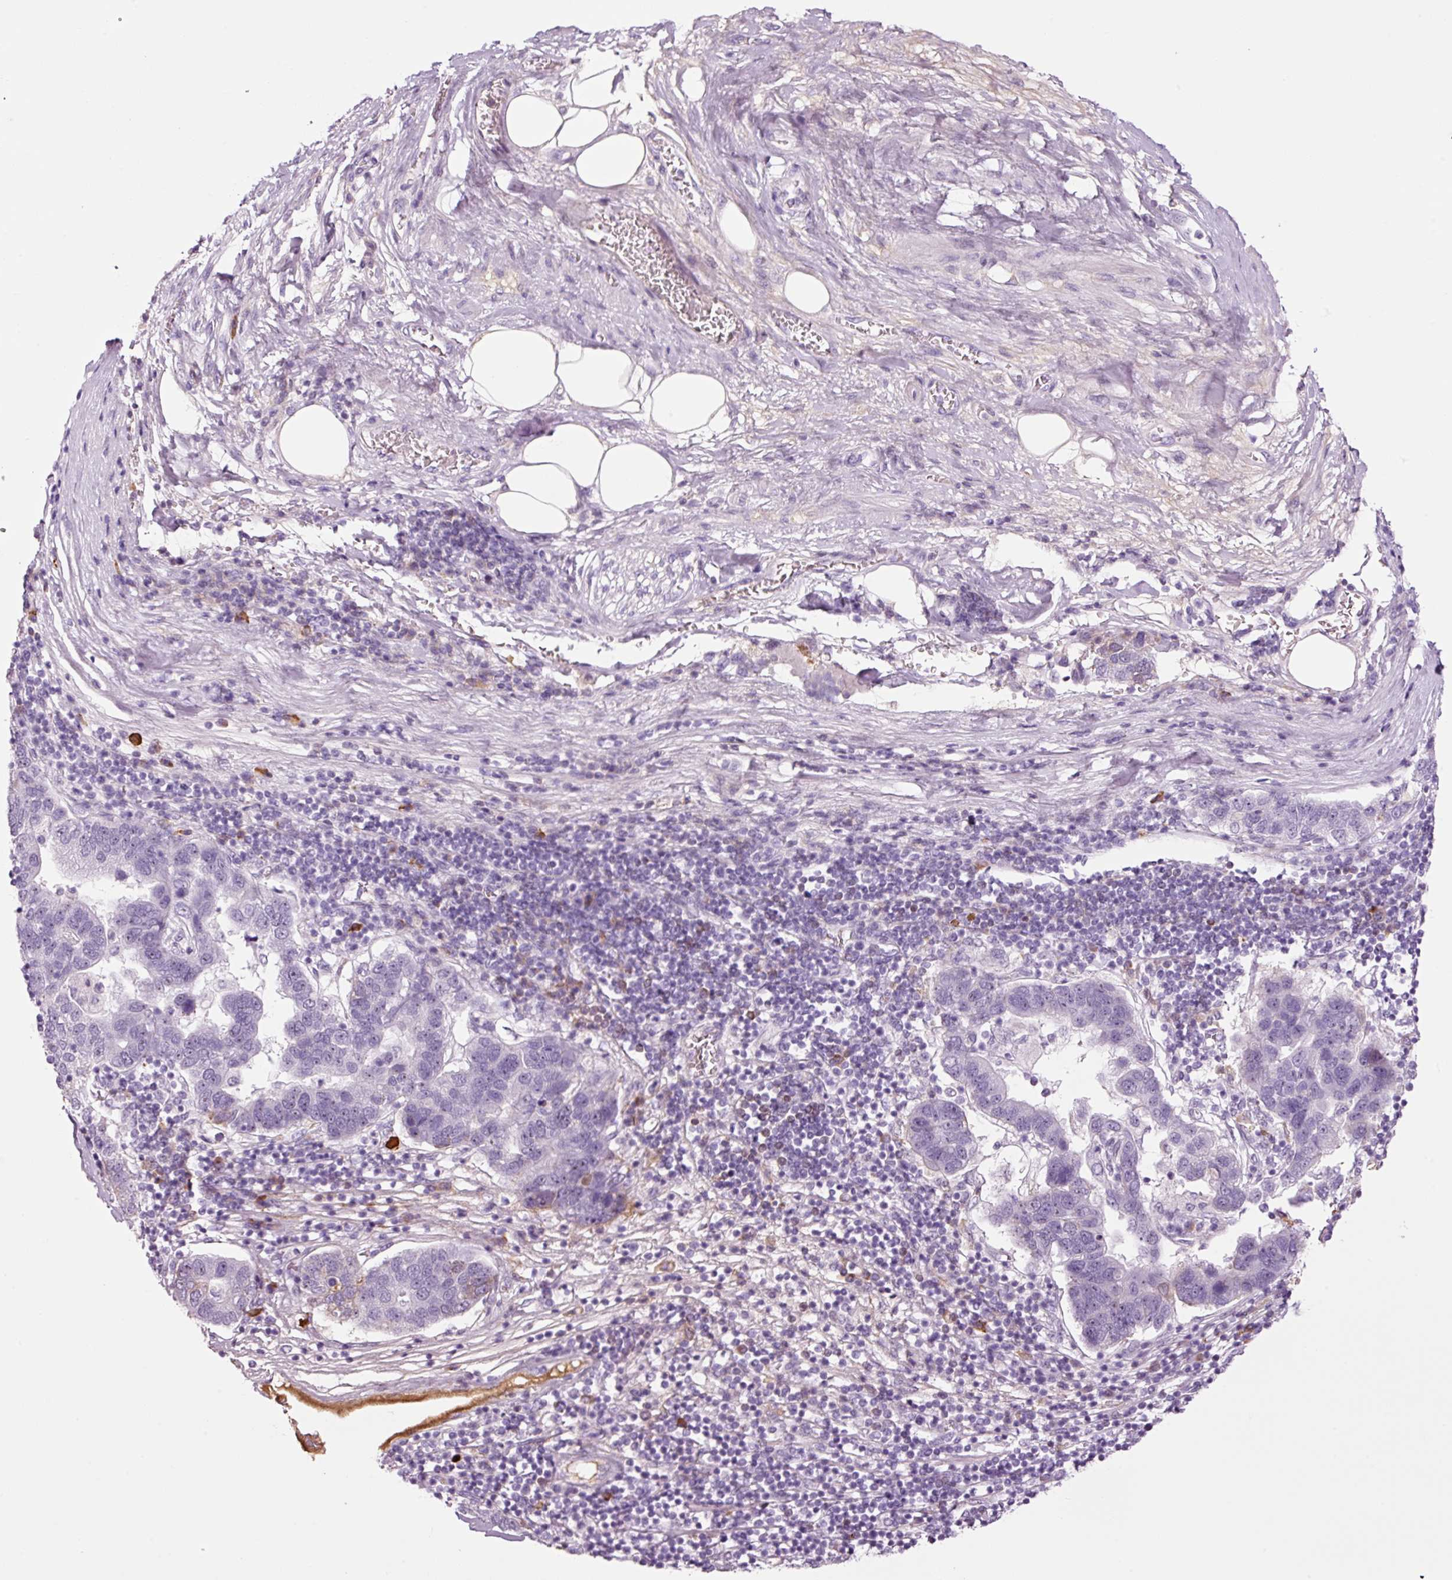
{"staining": {"intensity": "negative", "quantity": "none", "location": "none"}, "tissue": "pancreatic cancer", "cell_type": "Tumor cells", "image_type": "cancer", "snomed": [{"axis": "morphology", "description": "Adenocarcinoma, NOS"}, {"axis": "topography", "description": "Pancreas"}], "caption": "DAB (3,3'-diaminobenzidine) immunohistochemical staining of human adenocarcinoma (pancreatic) shows no significant positivity in tumor cells.", "gene": "KLF1", "patient": {"sex": "female", "age": 61}}